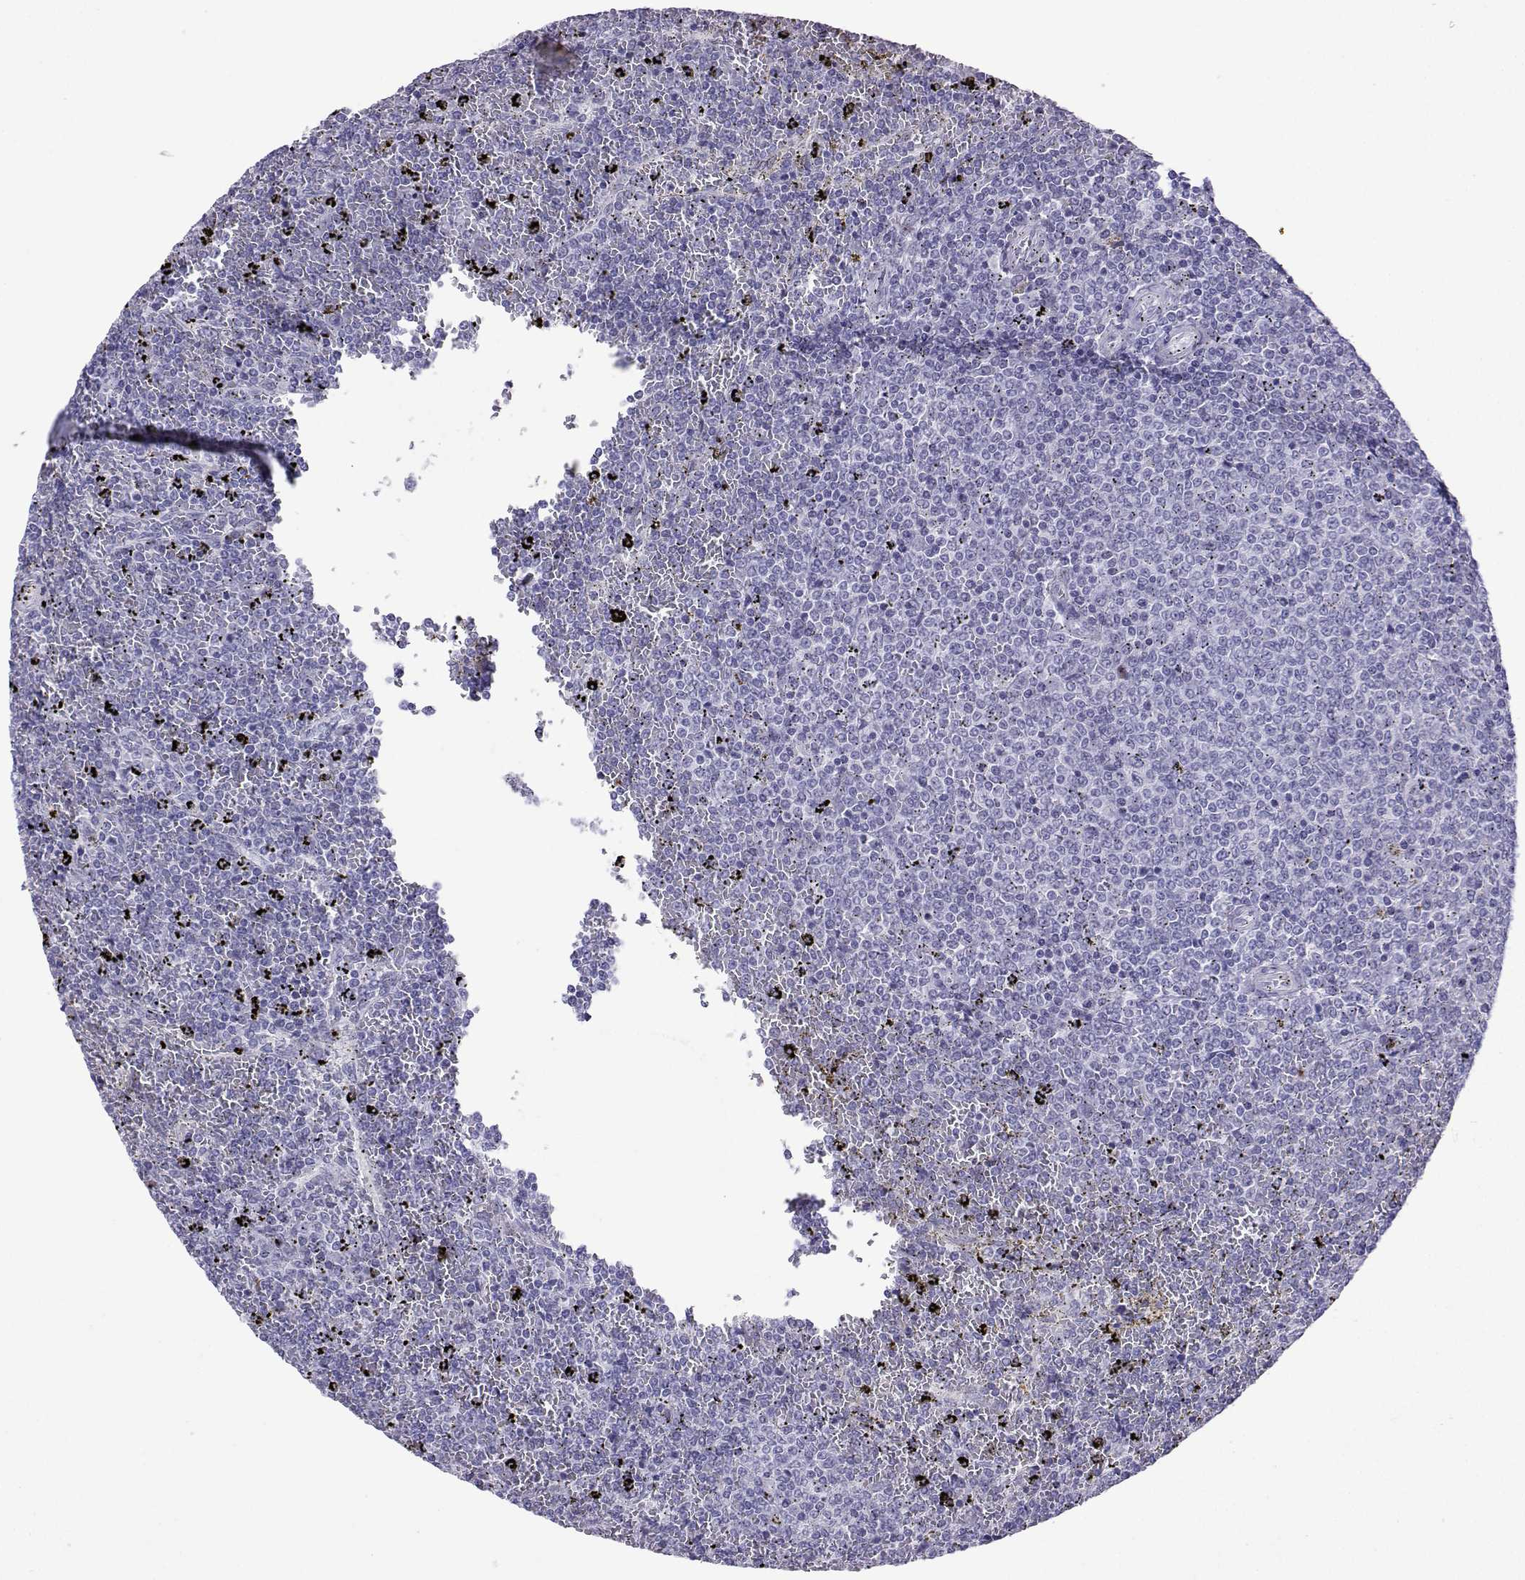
{"staining": {"intensity": "negative", "quantity": "none", "location": "none"}, "tissue": "lymphoma", "cell_type": "Tumor cells", "image_type": "cancer", "snomed": [{"axis": "morphology", "description": "Malignant lymphoma, non-Hodgkin's type, Low grade"}, {"axis": "topography", "description": "Spleen"}], "caption": "Tumor cells are negative for protein expression in human malignant lymphoma, non-Hodgkin's type (low-grade).", "gene": "LORICRIN", "patient": {"sex": "female", "age": 77}}